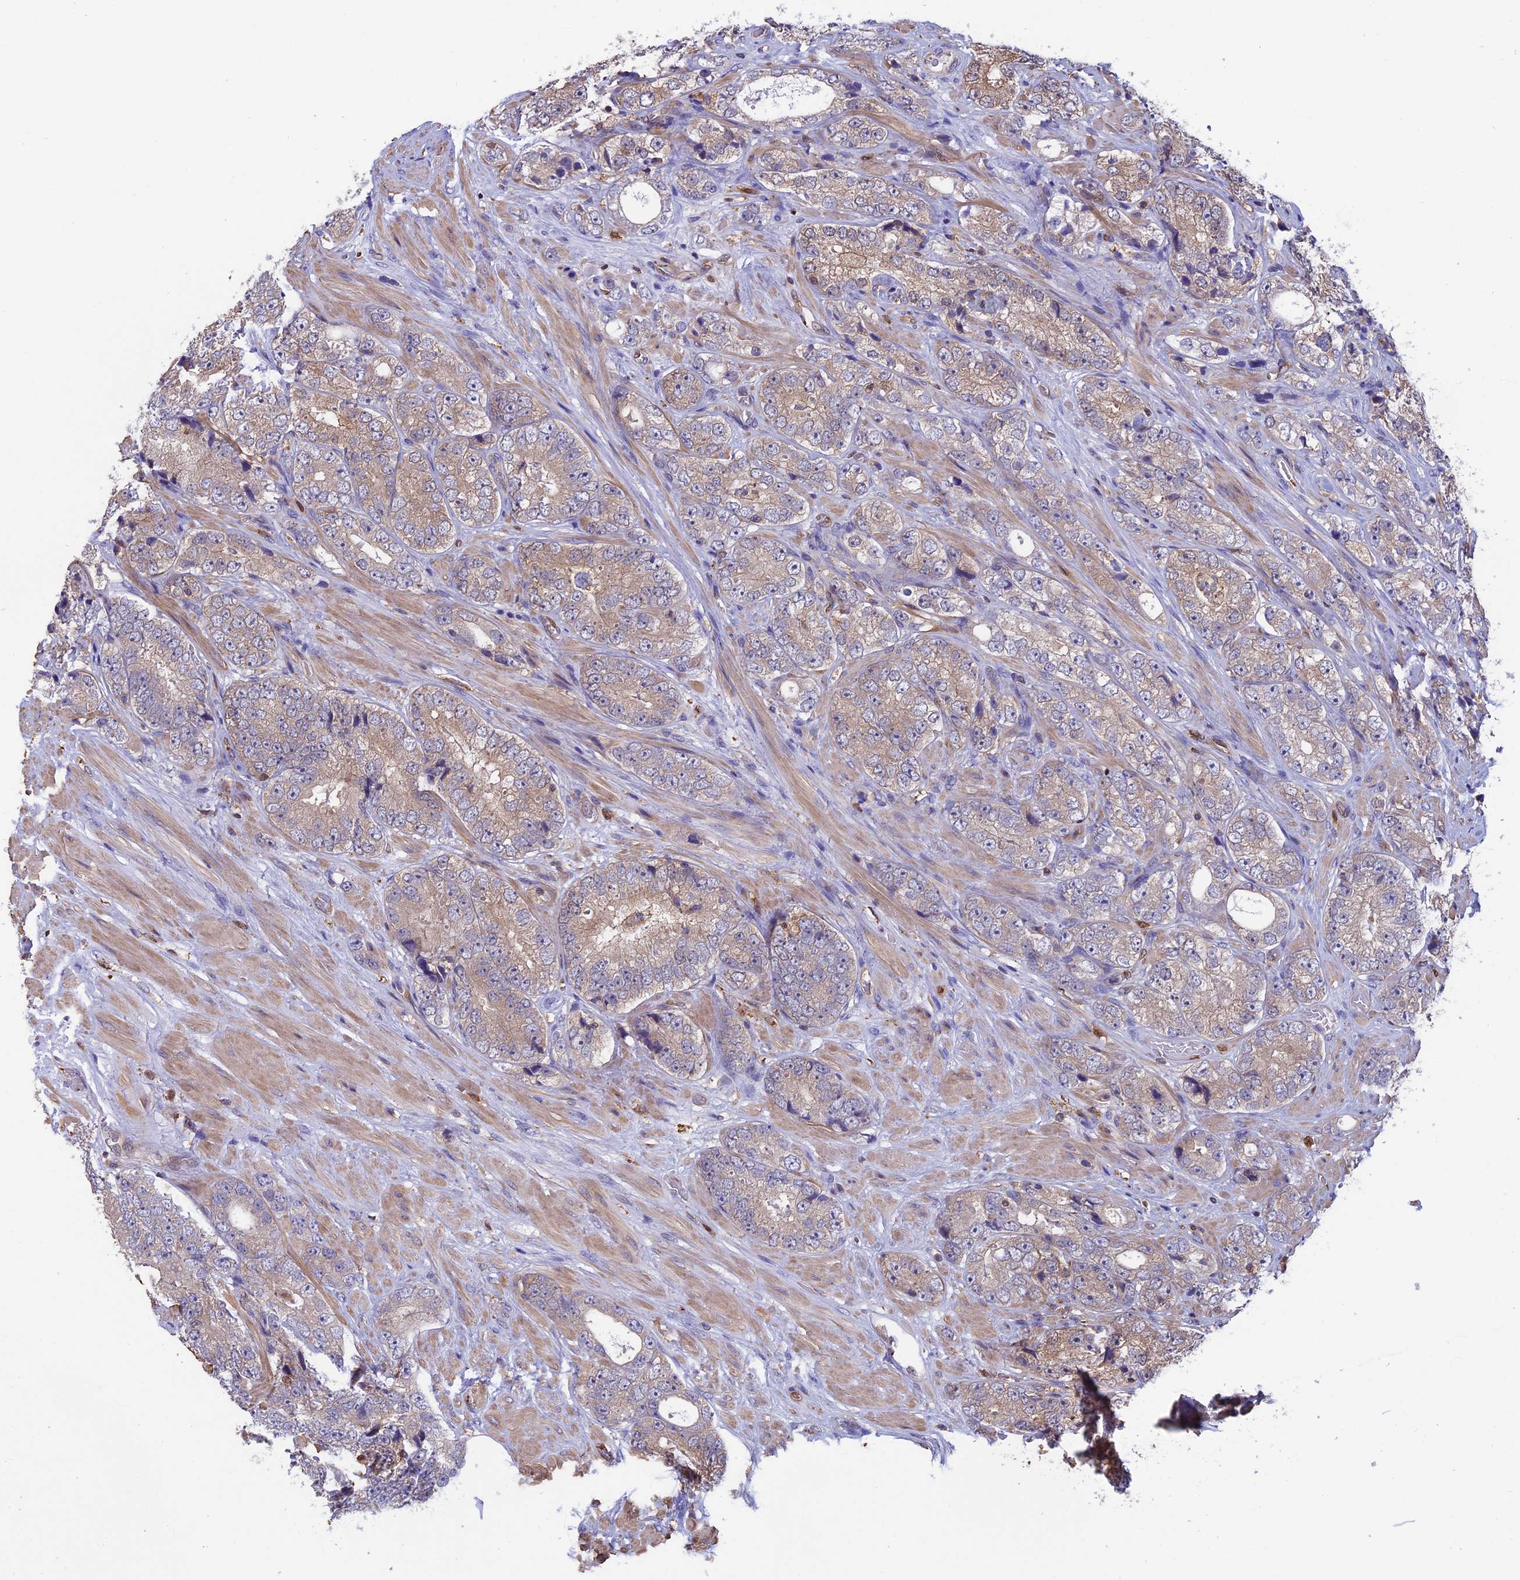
{"staining": {"intensity": "weak", "quantity": "25%-75%", "location": "cytoplasmic/membranous"}, "tissue": "prostate cancer", "cell_type": "Tumor cells", "image_type": "cancer", "snomed": [{"axis": "morphology", "description": "Adenocarcinoma, High grade"}, {"axis": "topography", "description": "Prostate"}], "caption": "Tumor cells show low levels of weak cytoplasmic/membranous positivity in approximately 25%-75% of cells in adenocarcinoma (high-grade) (prostate).", "gene": "ARHGAP18", "patient": {"sex": "male", "age": 56}}